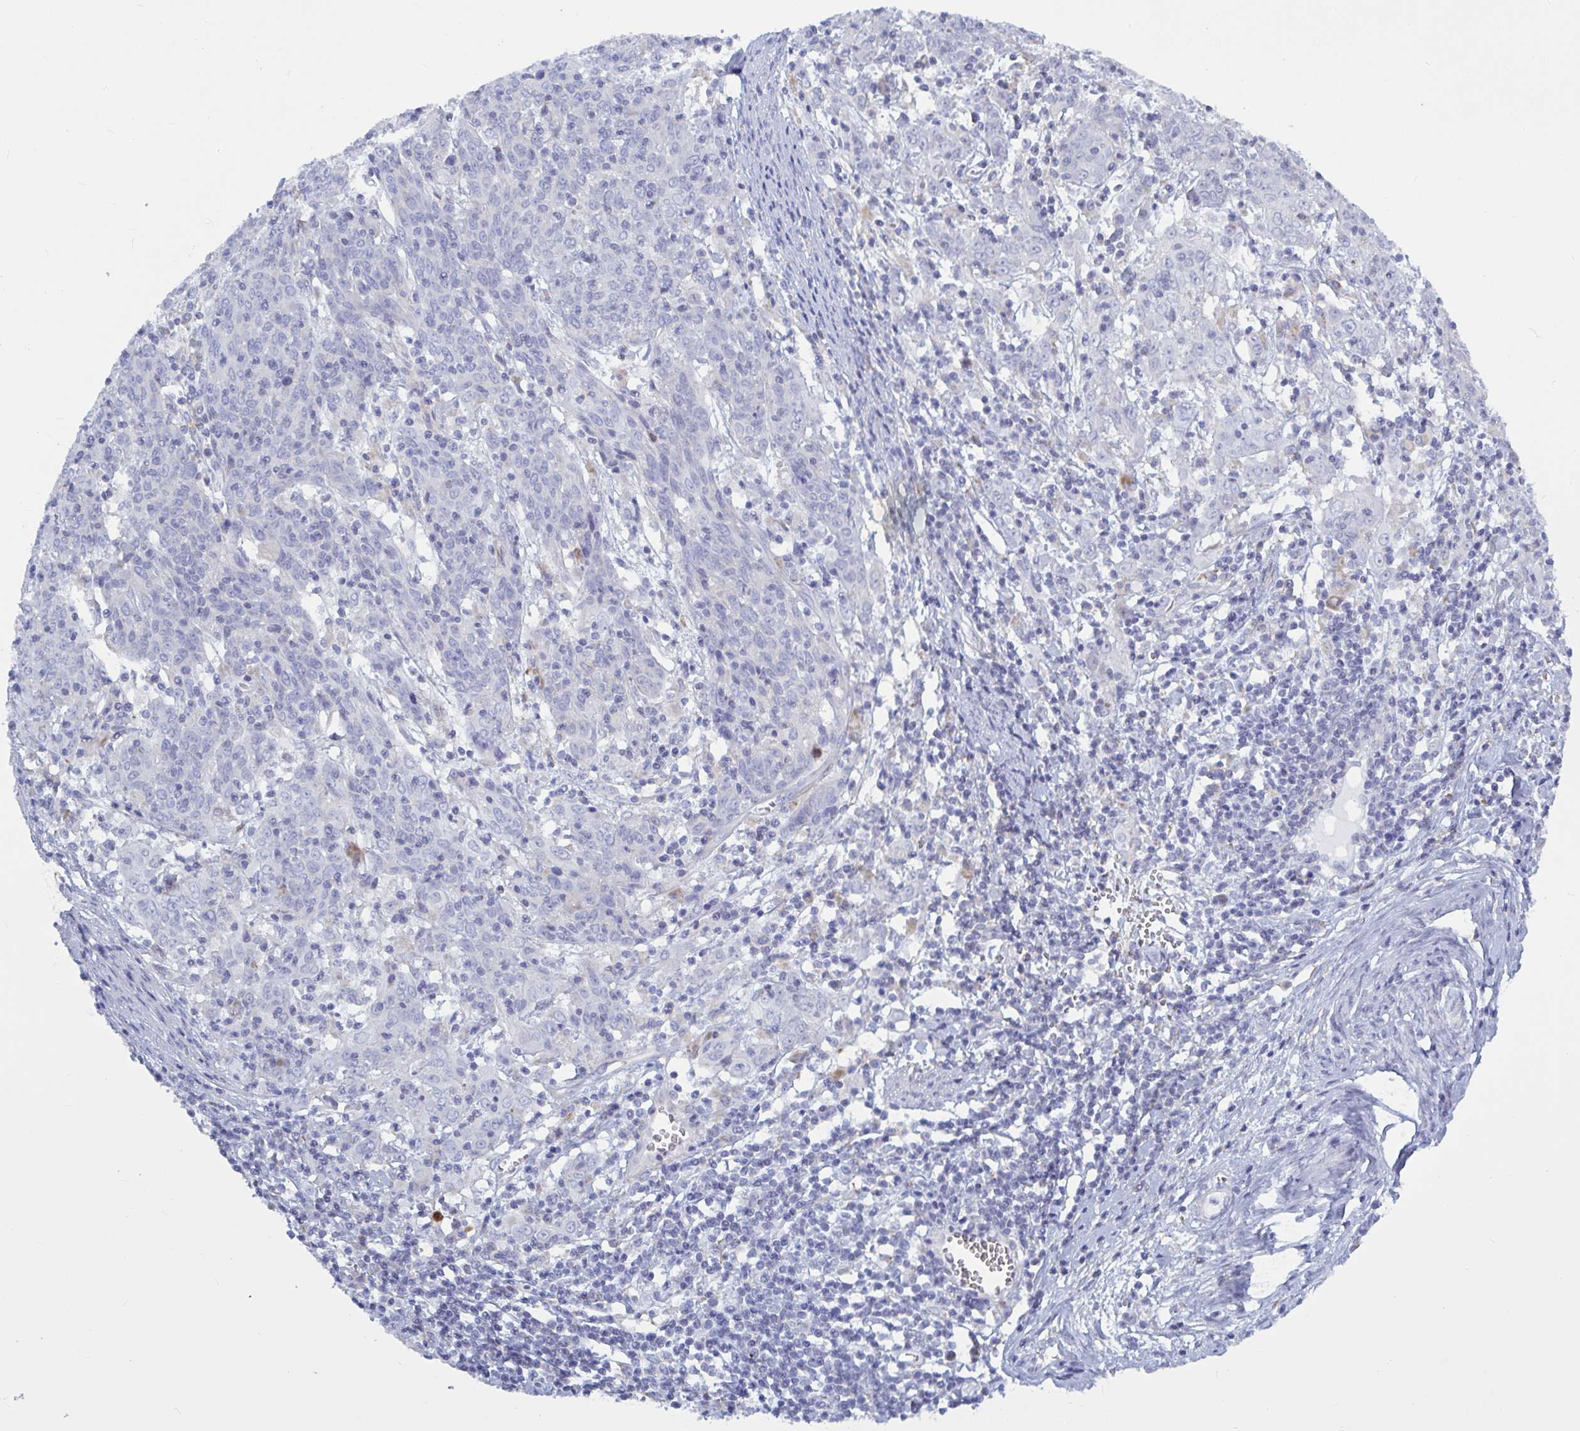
{"staining": {"intensity": "negative", "quantity": "none", "location": "none"}, "tissue": "cervical cancer", "cell_type": "Tumor cells", "image_type": "cancer", "snomed": [{"axis": "morphology", "description": "Squamous cell carcinoma, NOS"}, {"axis": "topography", "description": "Cervix"}], "caption": "Immunohistochemistry of cervical squamous cell carcinoma displays no positivity in tumor cells.", "gene": "ATG9A", "patient": {"sex": "female", "age": 67}}